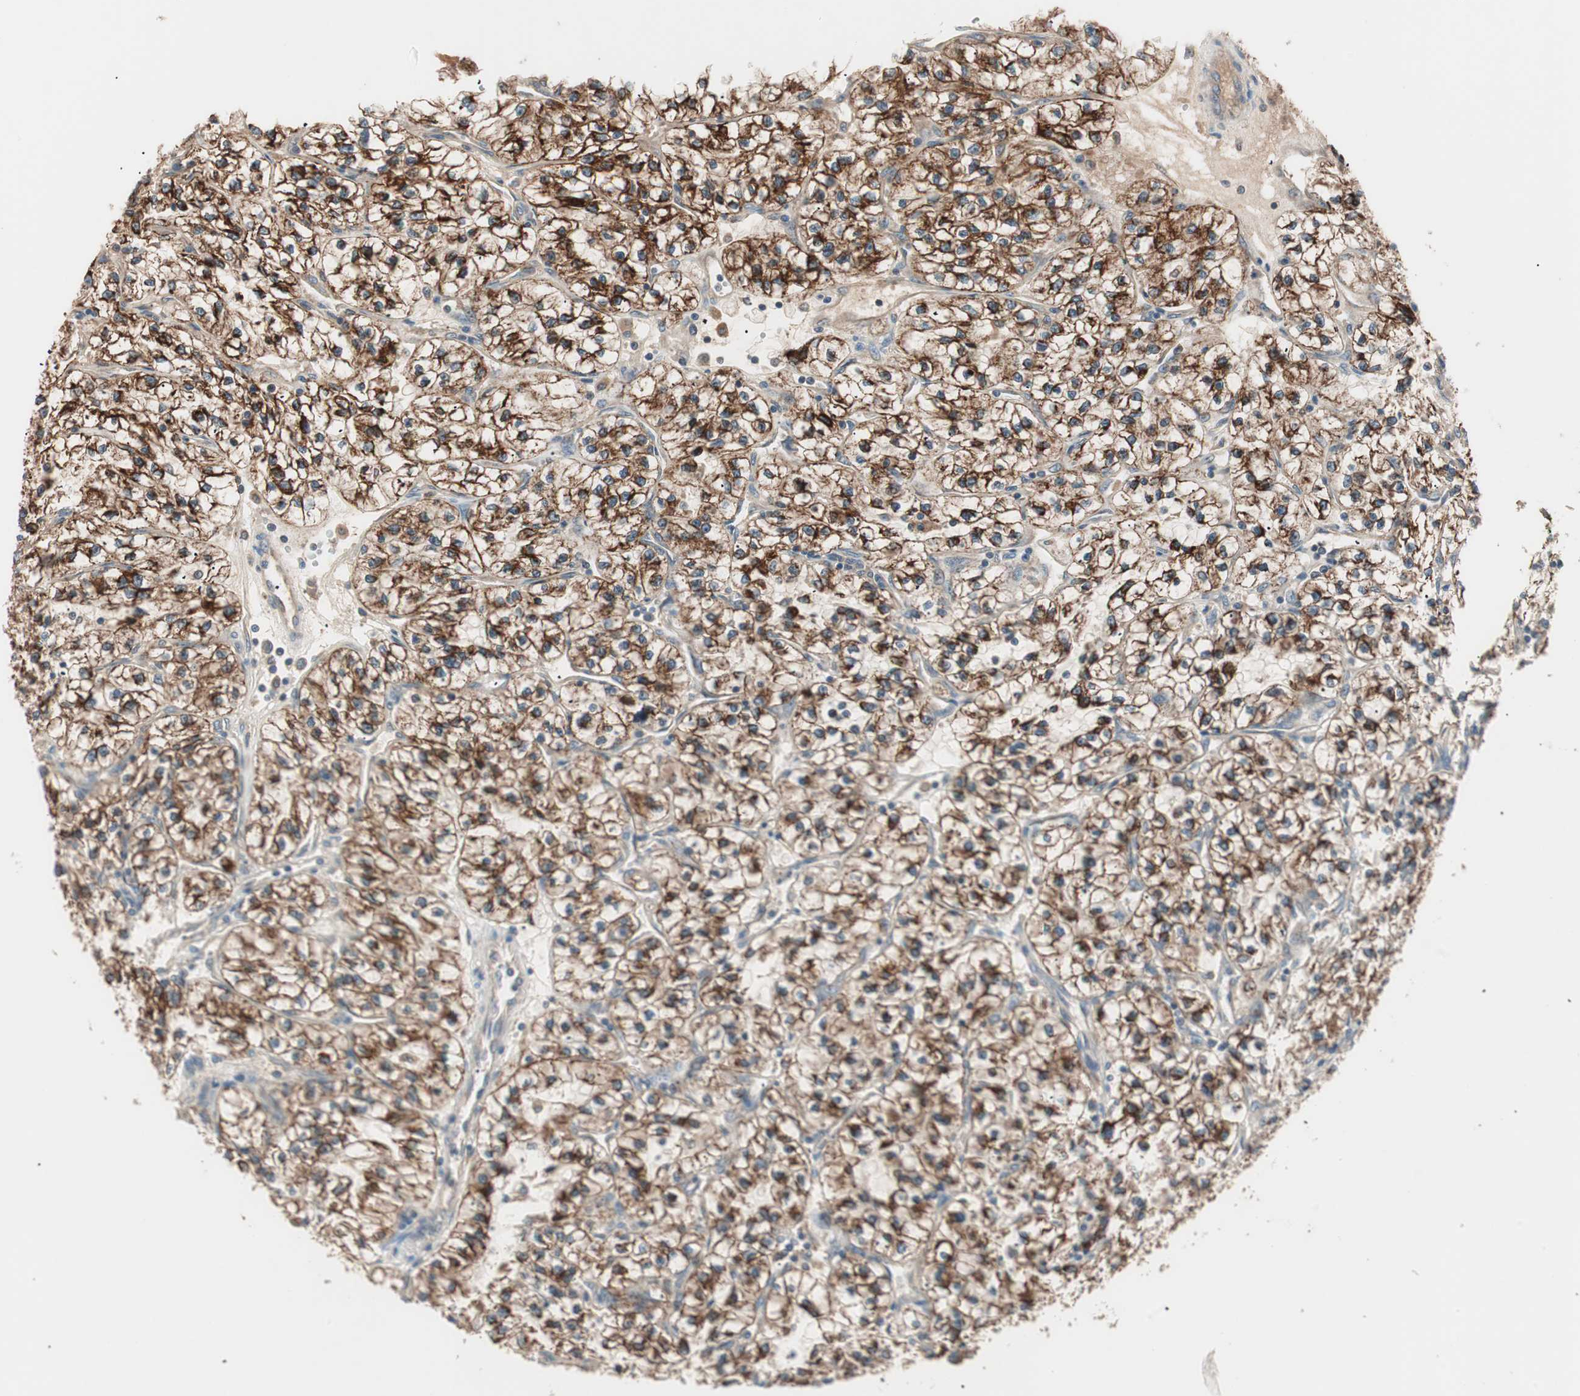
{"staining": {"intensity": "strong", "quantity": ">75%", "location": "cytoplasmic/membranous"}, "tissue": "renal cancer", "cell_type": "Tumor cells", "image_type": "cancer", "snomed": [{"axis": "morphology", "description": "Adenocarcinoma, NOS"}, {"axis": "topography", "description": "Kidney"}], "caption": "IHC (DAB (3,3'-diaminobenzidine)) staining of human renal adenocarcinoma displays strong cytoplasmic/membranous protein staining in about >75% of tumor cells.", "gene": "NFRKB", "patient": {"sex": "female", "age": 57}}